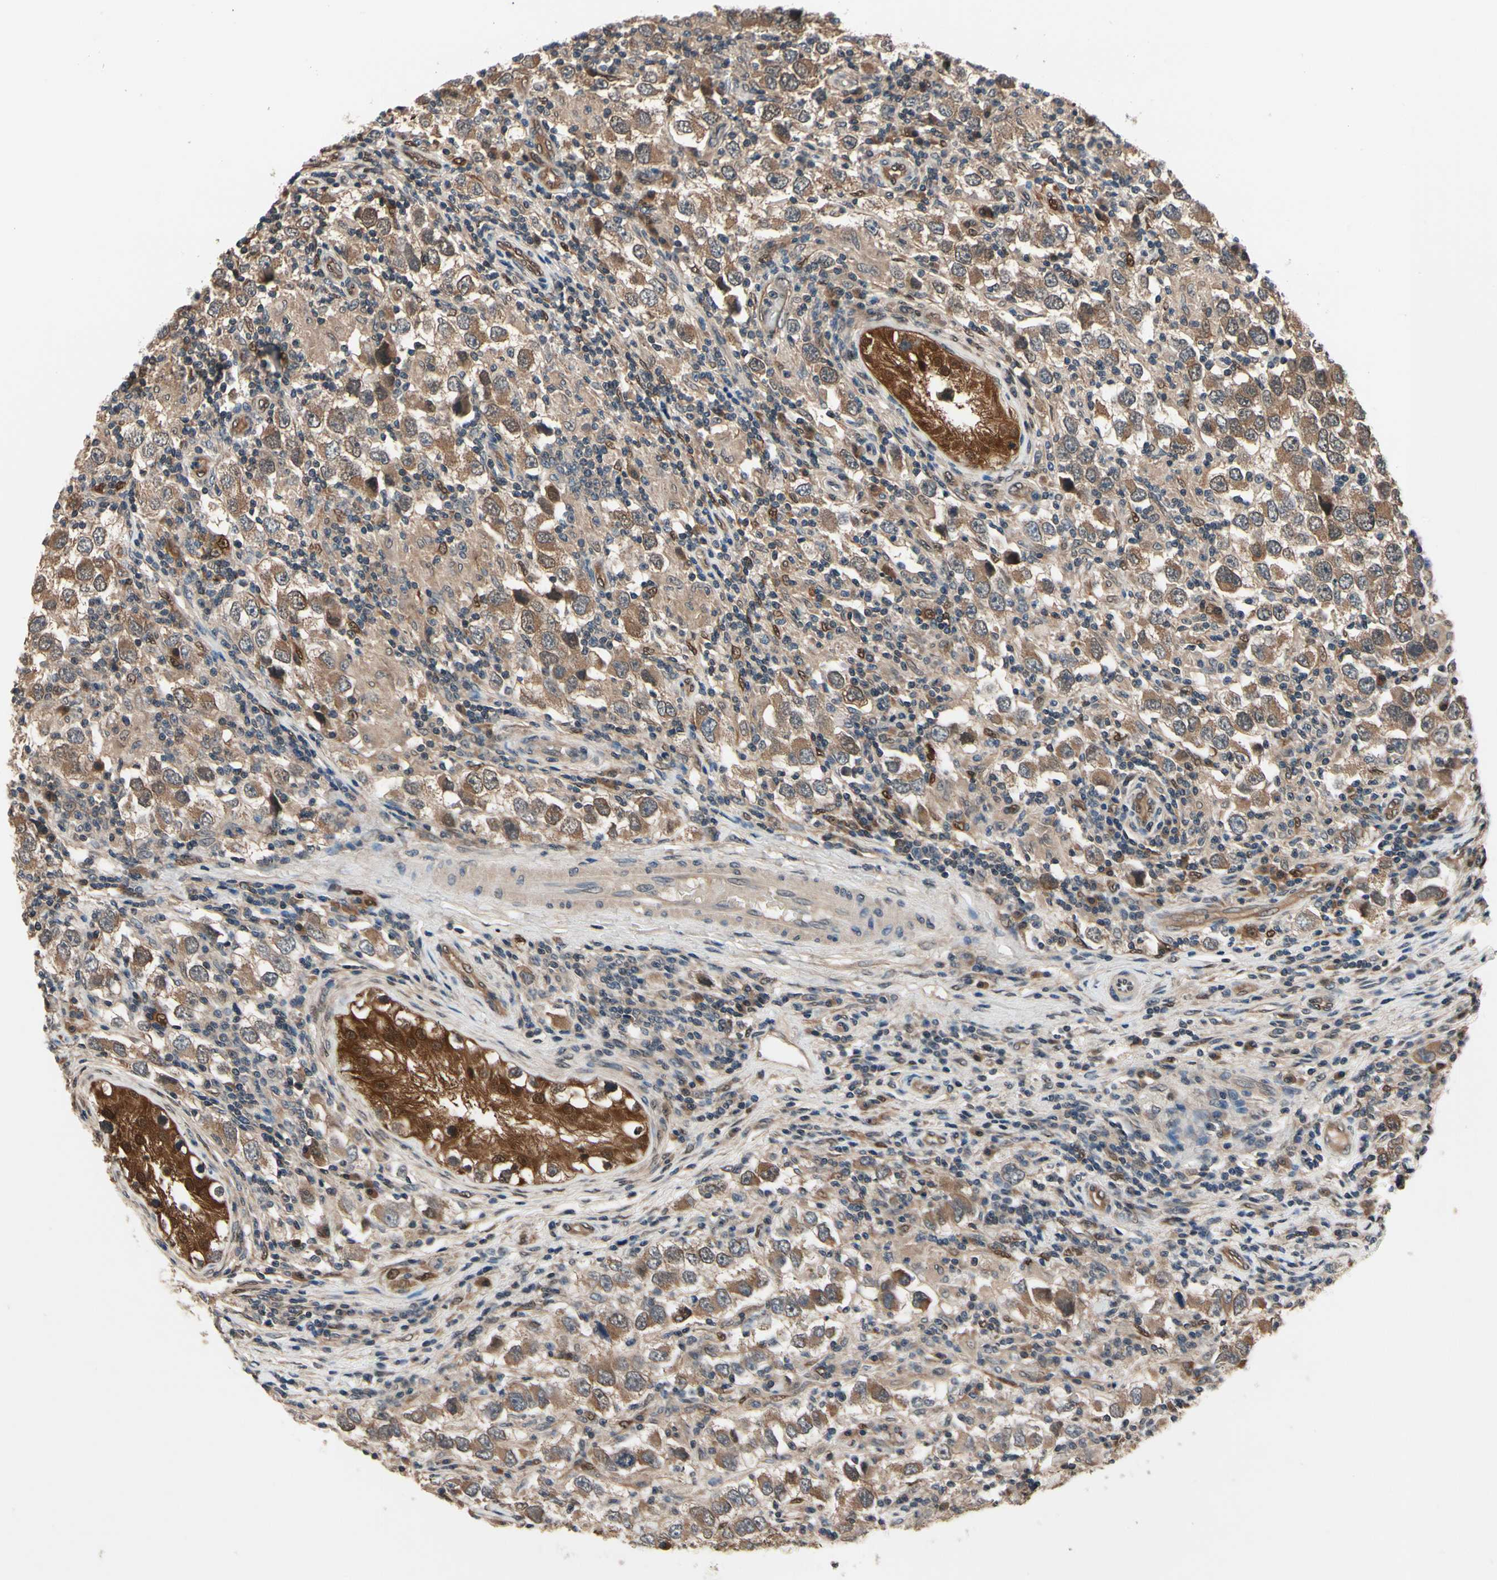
{"staining": {"intensity": "moderate", "quantity": ">75%", "location": "cytoplasmic/membranous"}, "tissue": "testis cancer", "cell_type": "Tumor cells", "image_type": "cancer", "snomed": [{"axis": "morphology", "description": "Carcinoma, Embryonal, NOS"}, {"axis": "topography", "description": "Testis"}], "caption": "This is a photomicrograph of immunohistochemistry (IHC) staining of testis cancer (embryonal carcinoma), which shows moderate staining in the cytoplasmic/membranous of tumor cells.", "gene": "PRDX6", "patient": {"sex": "male", "age": 21}}